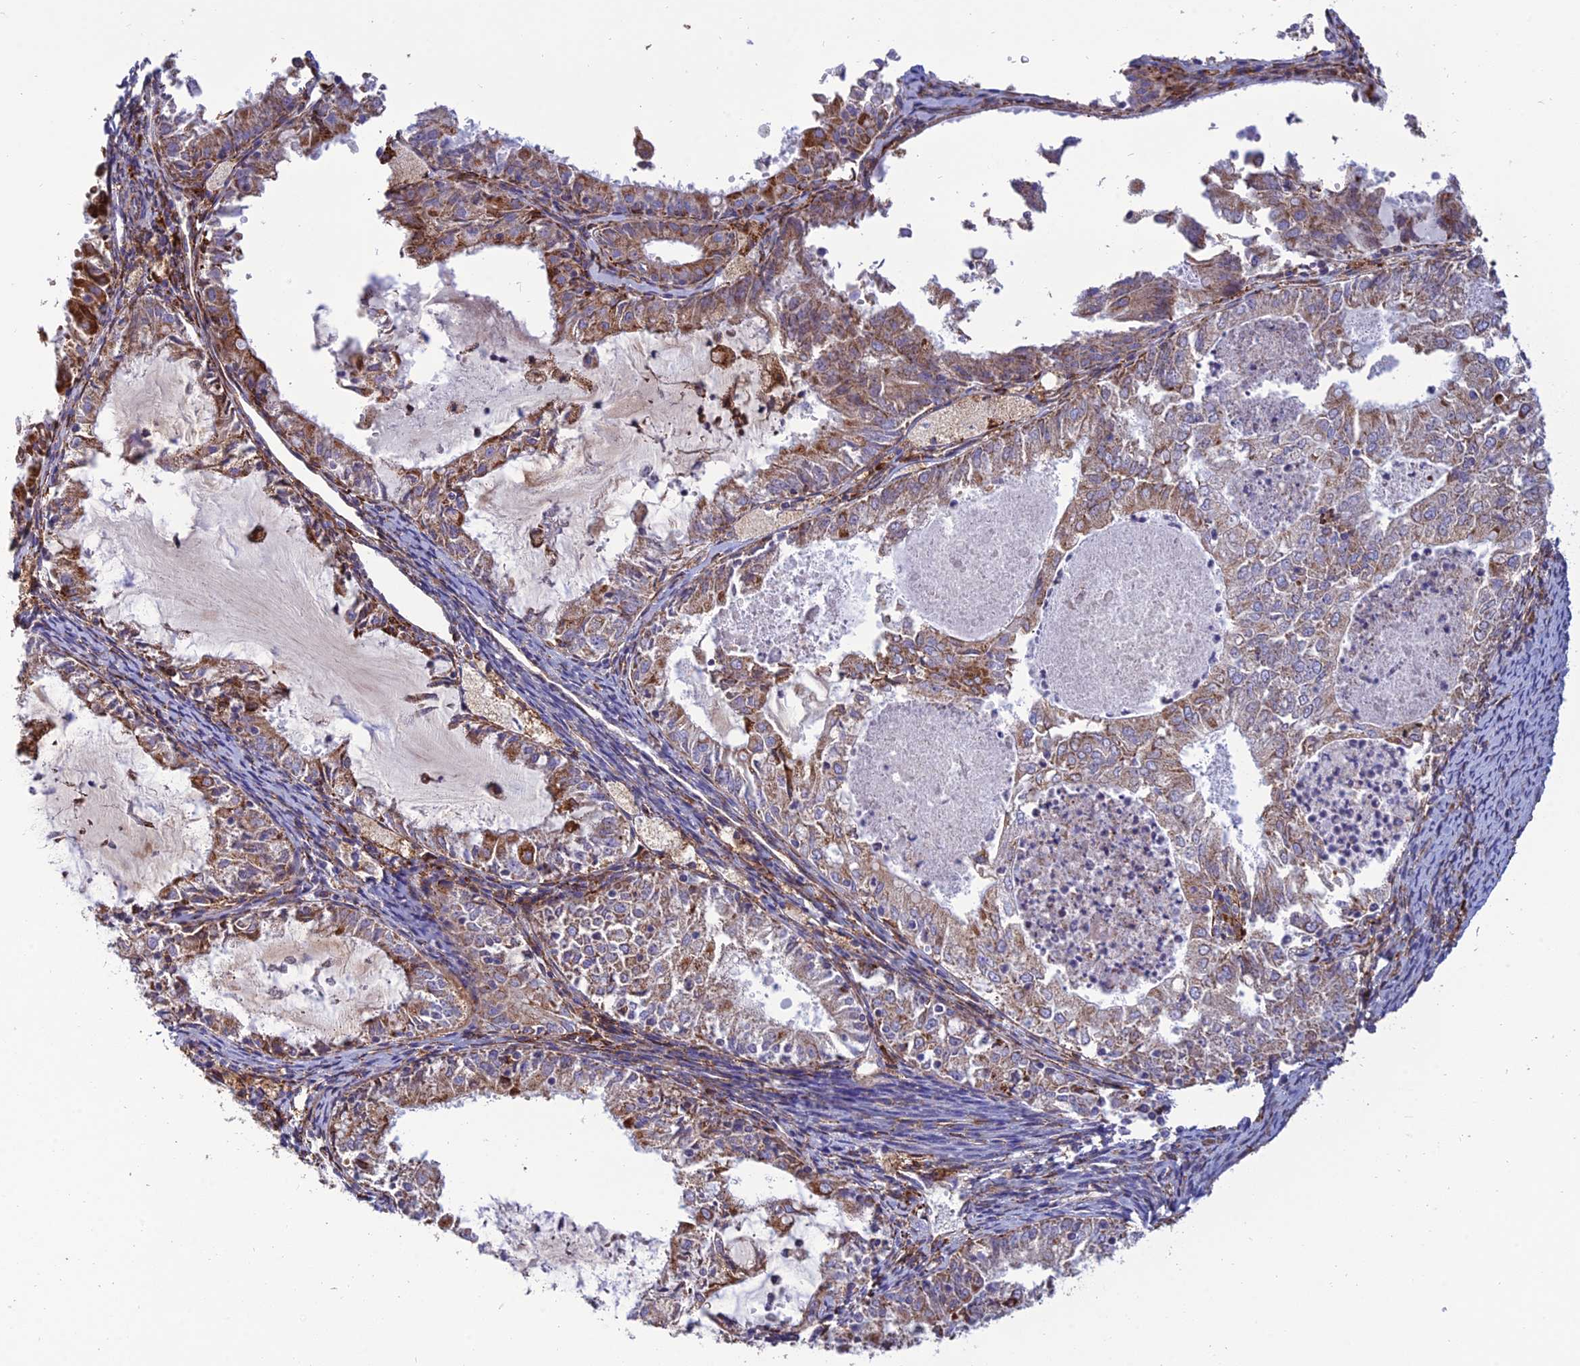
{"staining": {"intensity": "moderate", "quantity": "25%-75%", "location": "cytoplasmic/membranous"}, "tissue": "endometrial cancer", "cell_type": "Tumor cells", "image_type": "cancer", "snomed": [{"axis": "morphology", "description": "Adenocarcinoma, NOS"}, {"axis": "topography", "description": "Endometrium"}], "caption": "Immunohistochemistry image of neoplastic tissue: human endometrial cancer stained using immunohistochemistry (IHC) shows medium levels of moderate protein expression localized specifically in the cytoplasmic/membranous of tumor cells, appearing as a cytoplasmic/membranous brown color.", "gene": "RCN3", "patient": {"sex": "female", "age": 57}}